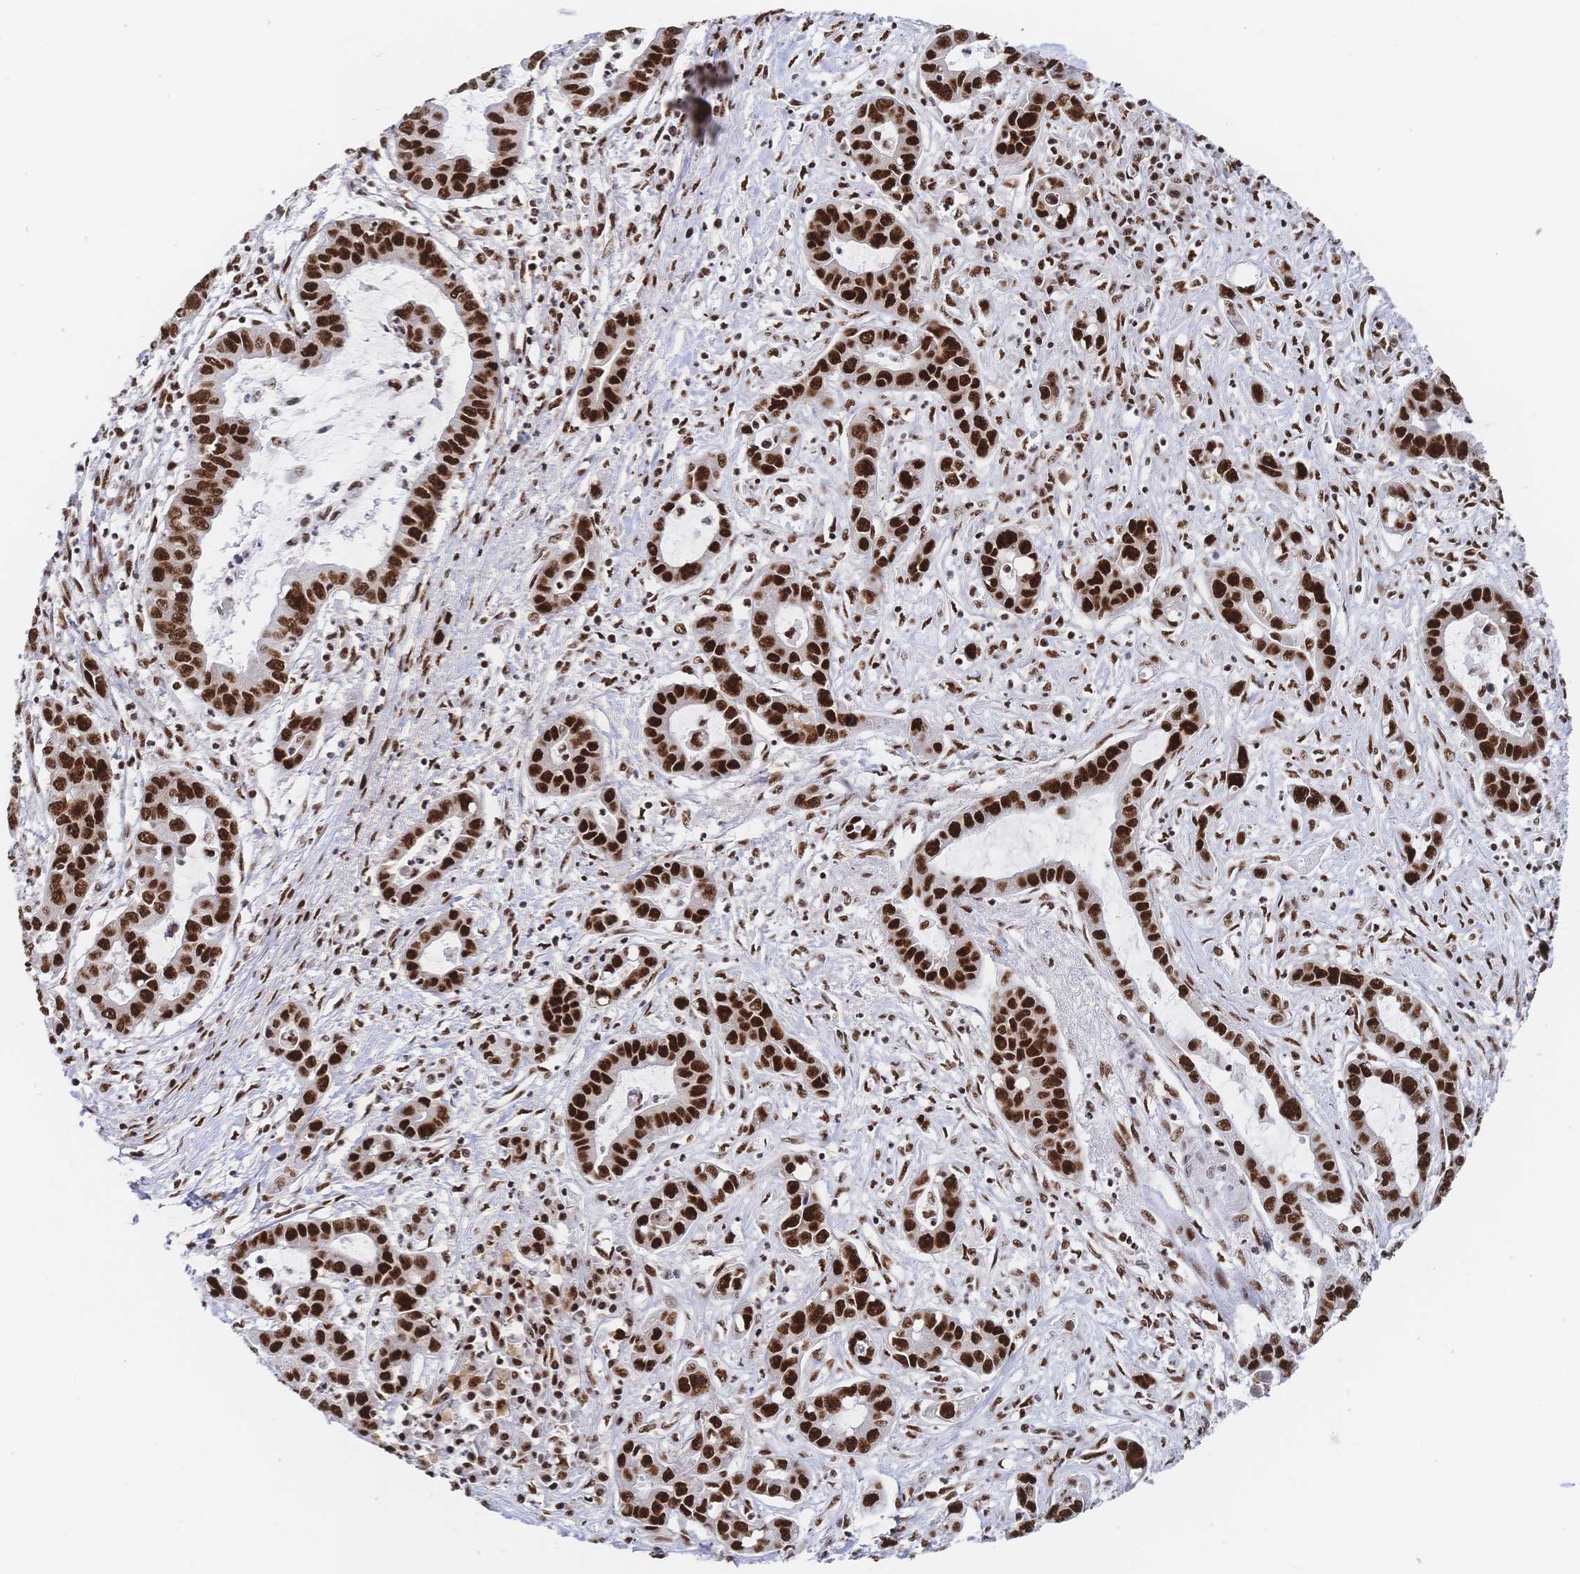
{"staining": {"intensity": "strong", "quantity": ">75%", "location": "nuclear"}, "tissue": "liver cancer", "cell_type": "Tumor cells", "image_type": "cancer", "snomed": [{"axis": "morphology", "description": "Cholangiocarcinoma"}, {"axis": "topography", "description": "Liver"}], "caption": "Immunohistochemical staining of liver cancer demonstrates high levels of strong nuclear protein positivity in approximately >75% of tumor cells. Nuclei are stained in blue.", "gene": "SRSF1", "patient": {"sex": "male", "age": 58}}